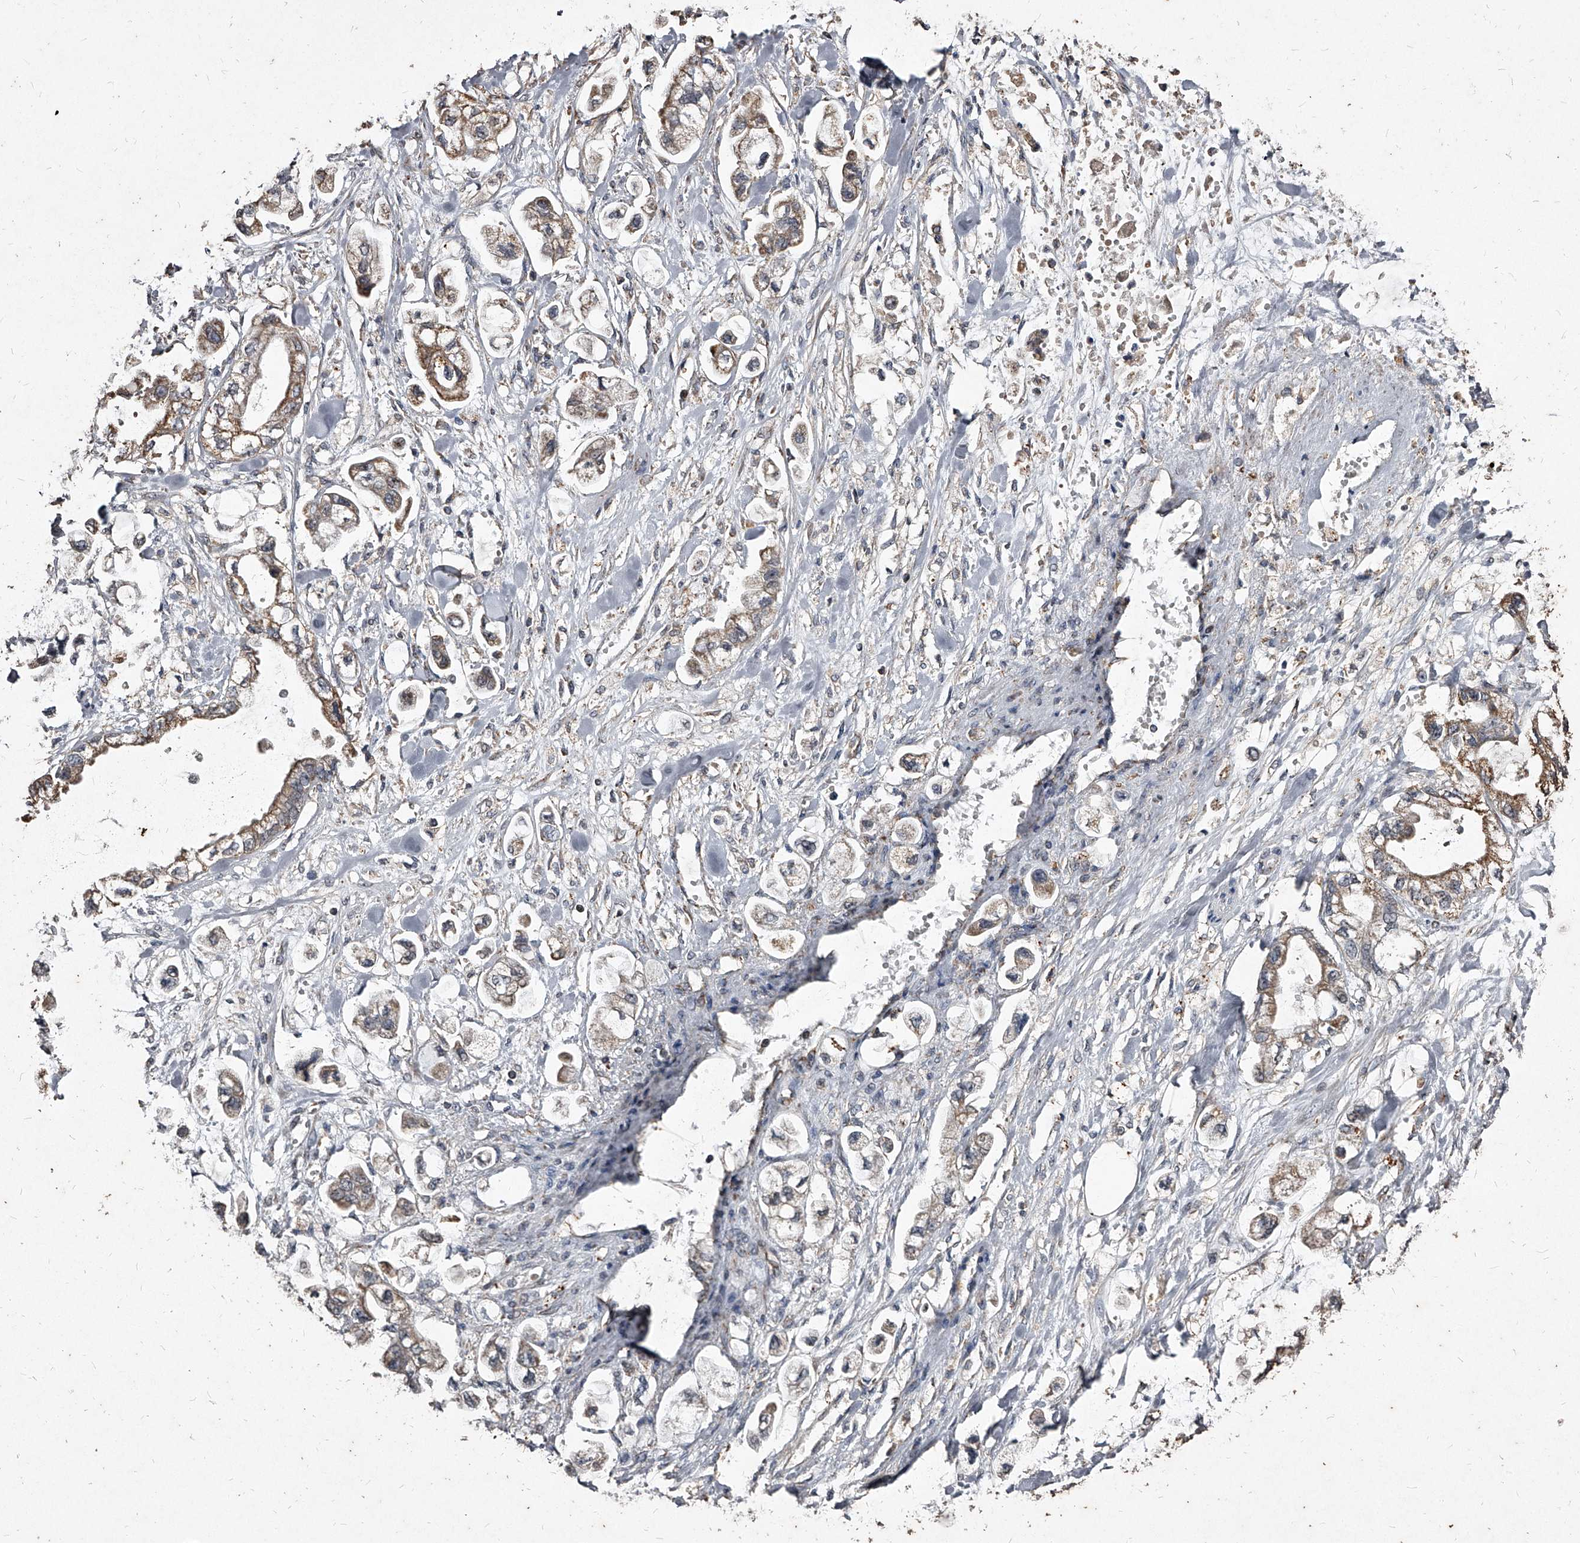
{"staining": {"intensity": "weak", "quantity": ">75%", "location": "cytoplasmic/membranous"}, "tissue": "stomach cancer", "cell_type": "Tumor cells", "image_type": "cancer", "snomed": [{"axis": "morphology", "description": "Normal tissue, NOS"}, {"axis": "morphology", "description": "Adenocarcinoma, NOS"}, {"axis": "topography", "description": "Stomach"}], "caption": "A histopathology image showing weak cytoplasmic/membranous positivity in approximately >75% of tumor cells in stomach adenocarcinoma, as visualized by brown immunohistochemical staining.", "gene": "GPR183", "patient": {"sex": "male", "age": 62}}